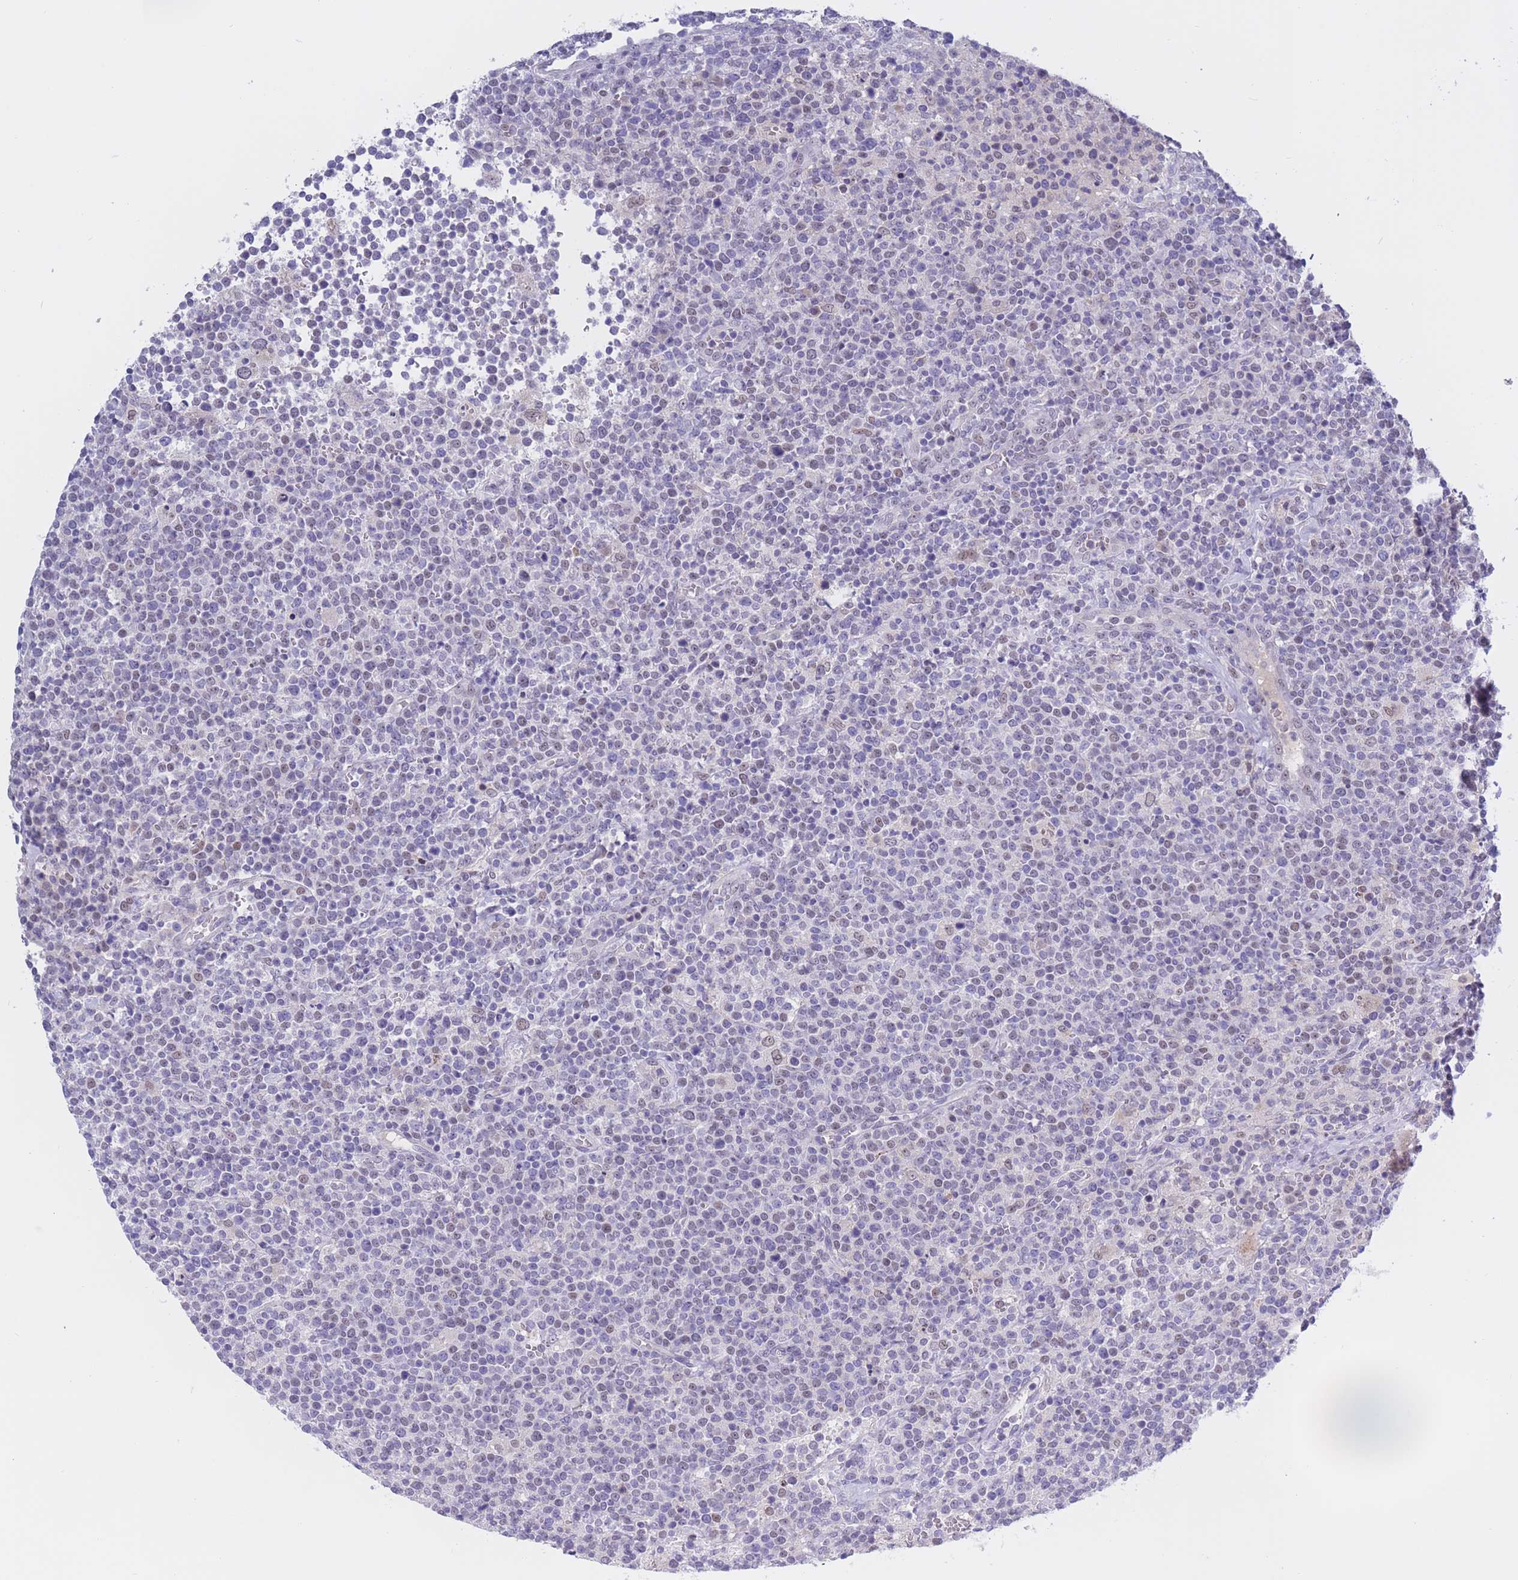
{"staining": {"intensity": "negative", "quantity": "none", "location": "none"}, "tissue": "lymphoma", "cell_type": "Tumor cells", "image_type": "cancer", "snomed": [{"axis": "morphology", "description": "Malignant lymphoma, non-Hodgkin's type, High grade"}, {"axis": "topography", "description": "Lymph node"}], "caption": "Protein analysis of malignant lymphoma, non-Hodgkin's type (high-grade) demonstrates no significant positivity in tumor cells.", "gene": "BOP1", "patient": {"sex": "male", "age": 61}}